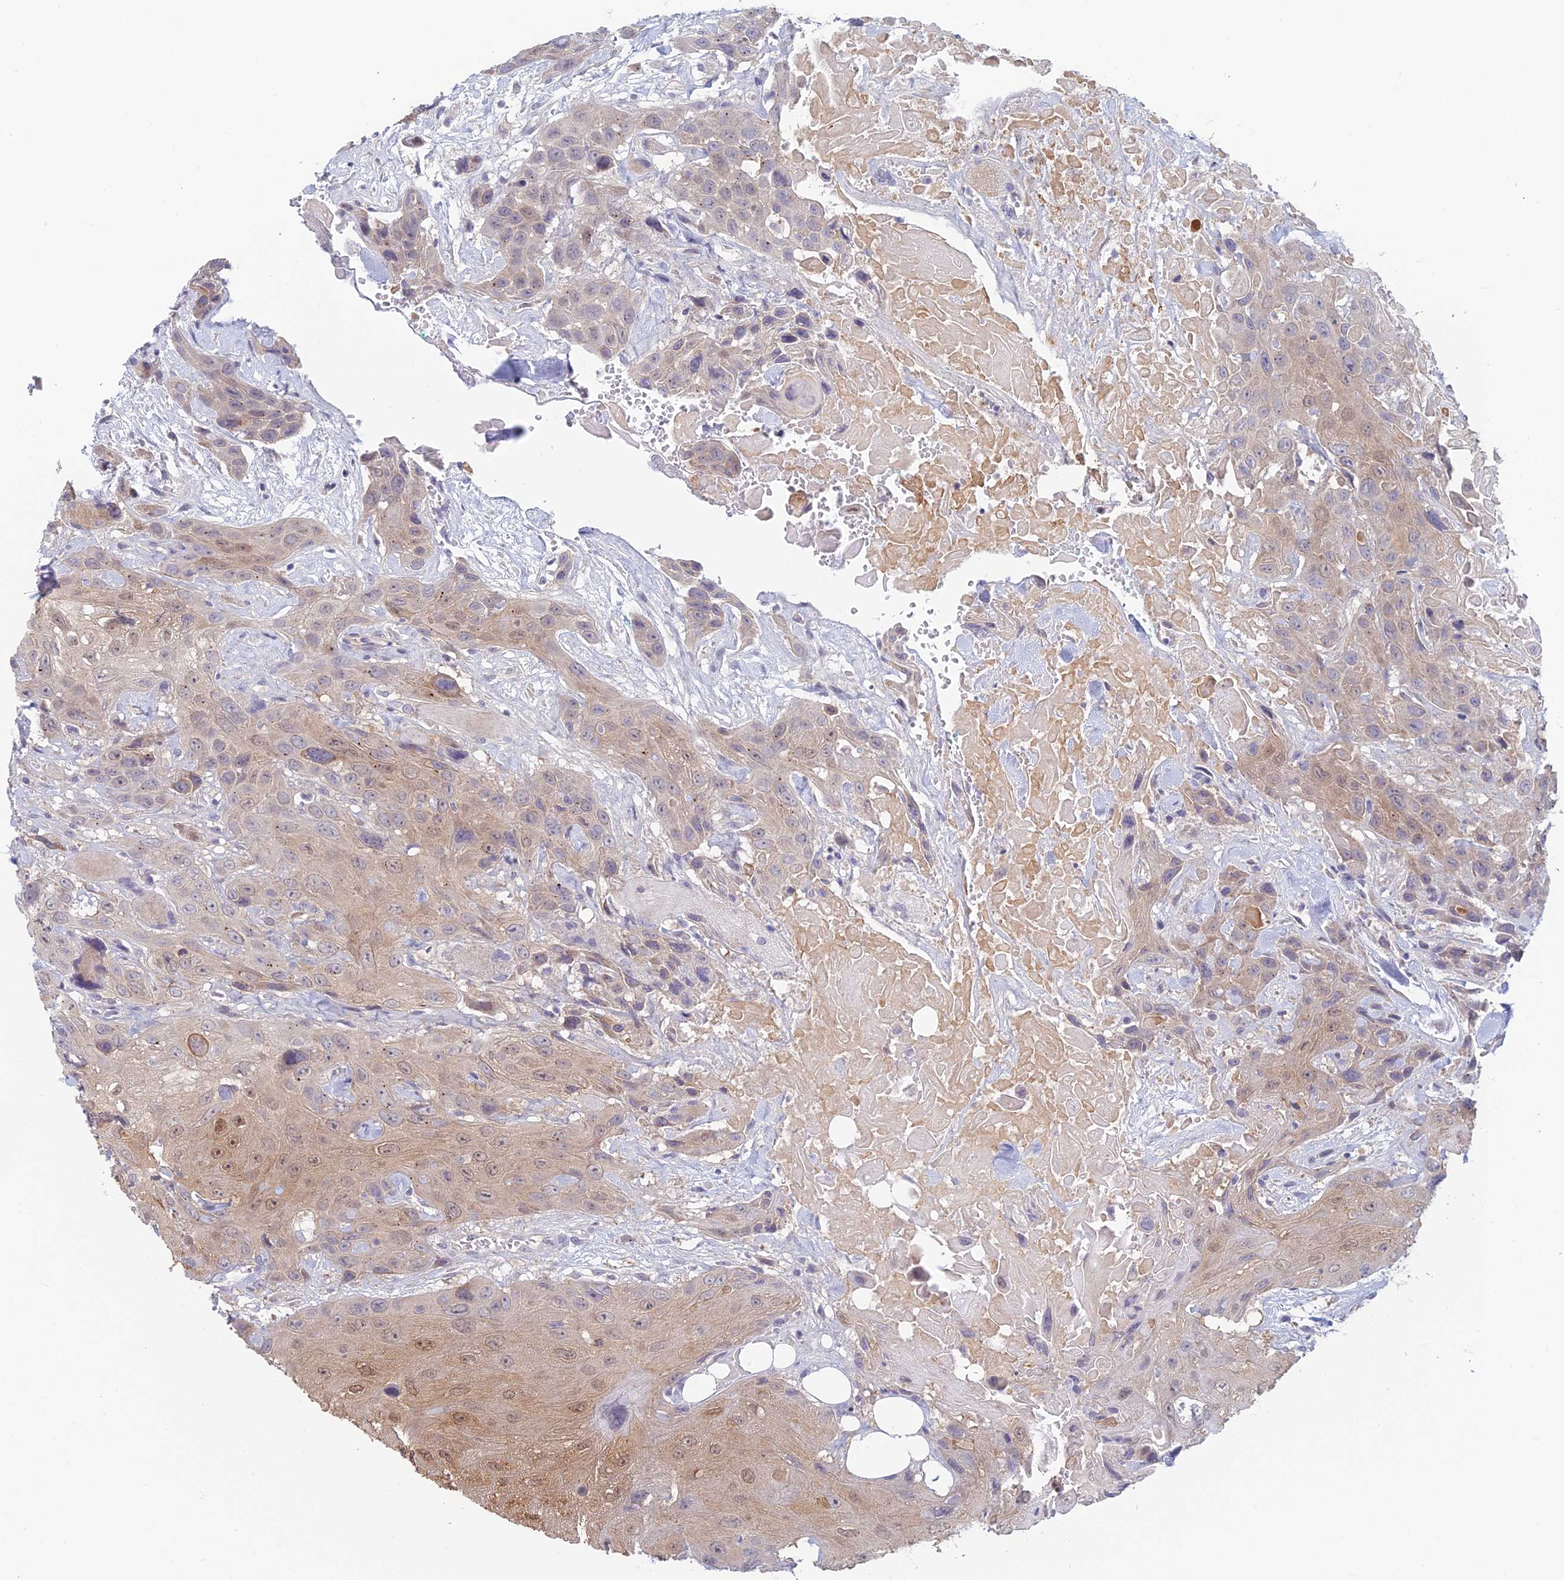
{"staining": {"intensity": "weak", "quantity": "25%-75%", "location": "cytoplasmic/membranous,nuclear"}, "tissue": "head and neck cancer", "cell_type": "Tumor cells", "image_type": "cancer", "snomed": [{"axis": "morphology", "description": "Squamous cell carcinoma, NOS"}, {"axis": "topography", "description": "Head-Neck"}], "caption": "Squamous cell carcinoma (head and neck) was stained to show a protein in brown. There is low levels of weak cytoplasmic/membranous and nuclear staining in approximately 25%-75% of tumor cells.", "gene": "PPP1R26", "patient": {"sex": "male", "age": 81}}